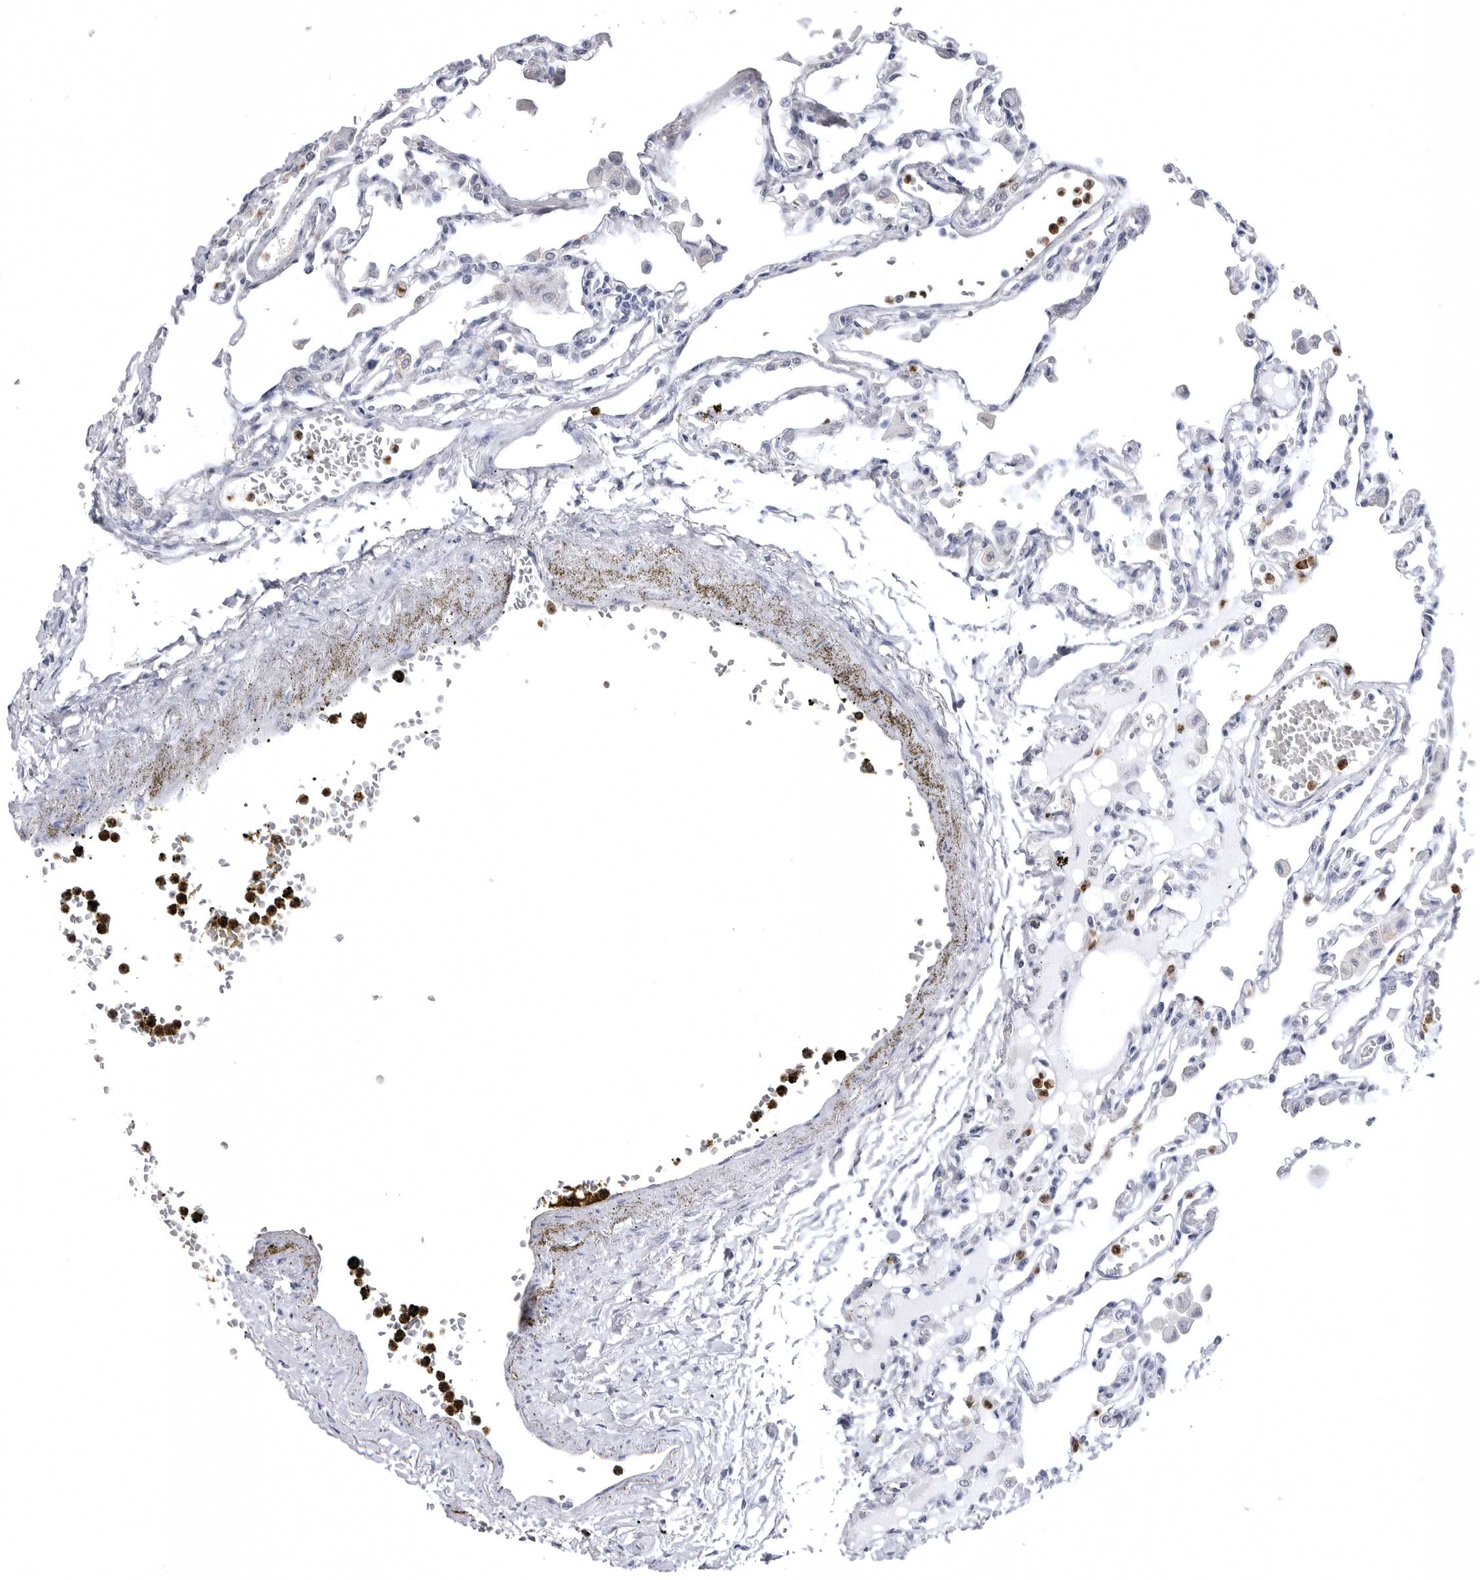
{"staining": {"intensity": "negative", "quantity": "none", "location": "none"}, "tissue": "lung", "cell_type": "Alveolar cells", "image_type": "normal", "snomed": [{"axis": "morphology", "description": "Normal tissue, NOS"}, {"axis": "topography", "description": "Bronchus"}, {"axis": "topography", "description": "Lung"}], "caption": "Immunohistochemistry photomicrograph of benign human lung stained for a protein (brown), which exhibits no positivity in alveolar cells. Nuclei are stained in blue.", "gene": "STAP2", "patient": {"sex": "female", "age": 49}}